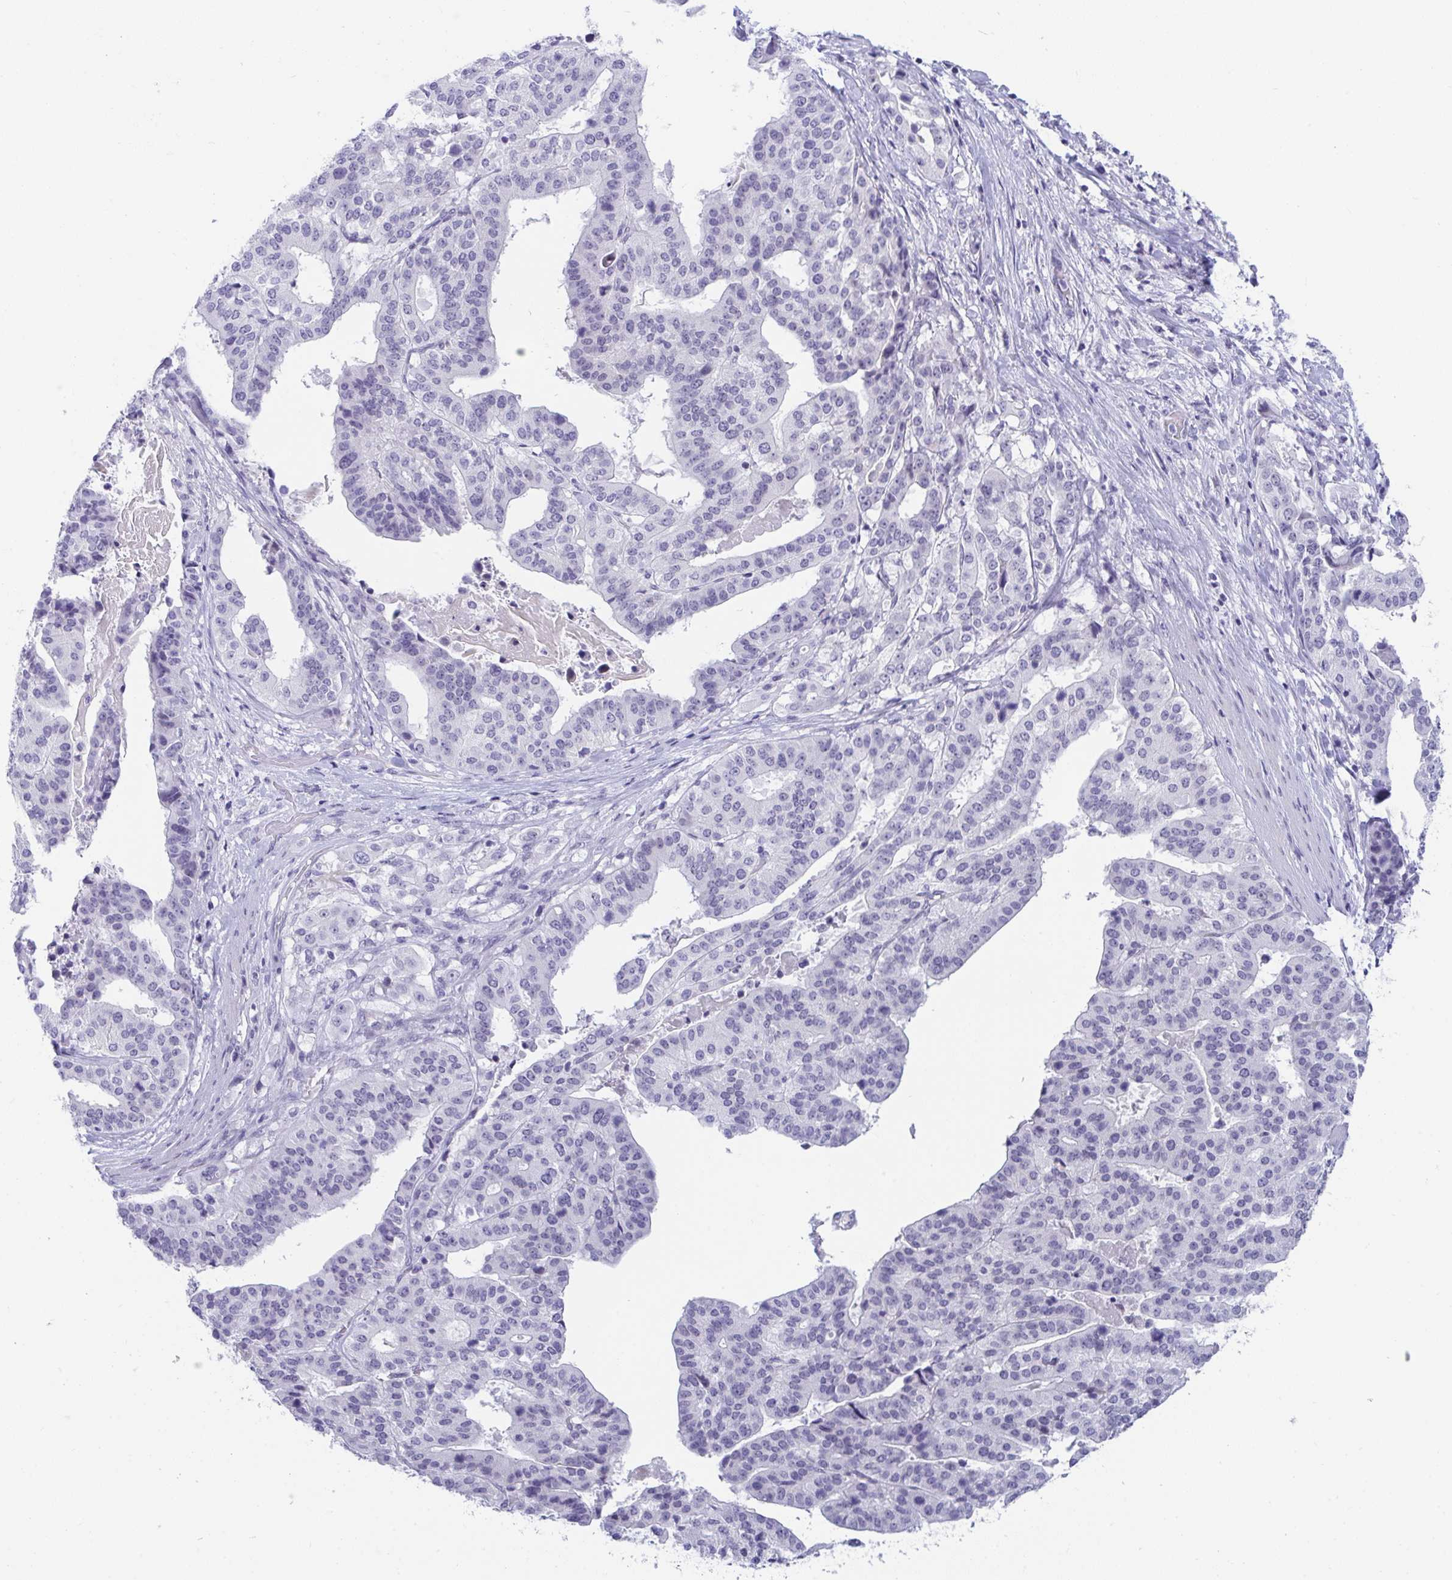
{"staining": {"intensity": "negative", "quantity": "none", "location": "none"}, "tissue": "stomach cancer", "cell_type": "Tumor cells", "image_type": "cancer", "snomed": [{"axis": "morphology", "description": "Adenocarcinoma, NOS"}, {"axis": "topography", "description": "Stomach"}], "caption": "A high-resolution histopathology image shows immunohistochemistry (IHC) staining of stomach cancer (adenocarcinoma), which displays no significant expression in tumor cells.", "gene": "BMAL2", "patient": {"sex": "male", "age": 48}}